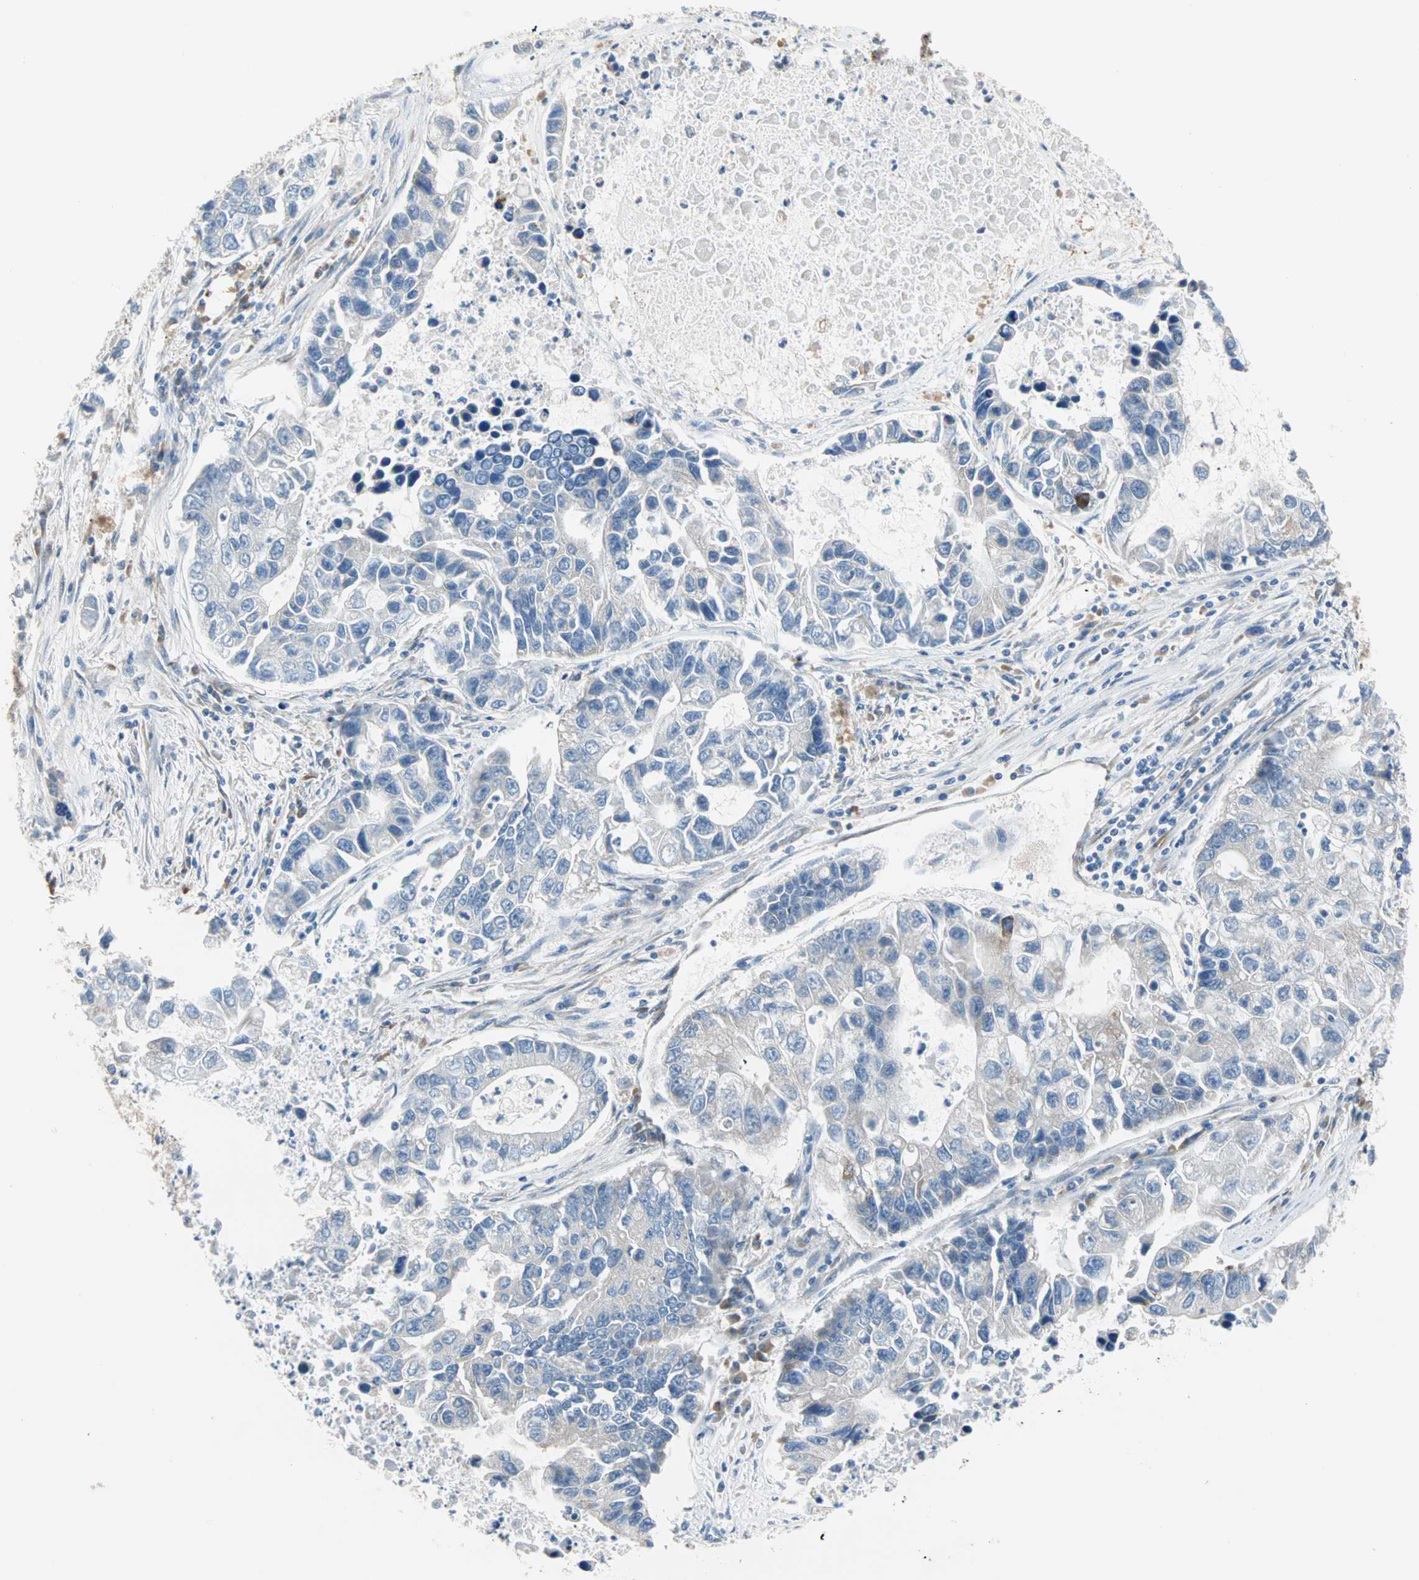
{"staining": {"intensity": "negative", "quantity": "none", "location": "none"}, "tissue": "lung cancer", "cell_type": "Tumor cells", "image_type": "cancer", "snomed": [{"axis": "morphology", "description": "Adenocarcinoma, NOS"}, {"axis": "topography", "description": "Lung"}], "caption": "This is an immunohistochemistry (IHC) histopathology image of human lung adenocarcinoma. There is no staining in tumor cells.", "gene": "SAR1A", "patient": {"sex": "female", "age": 51}}